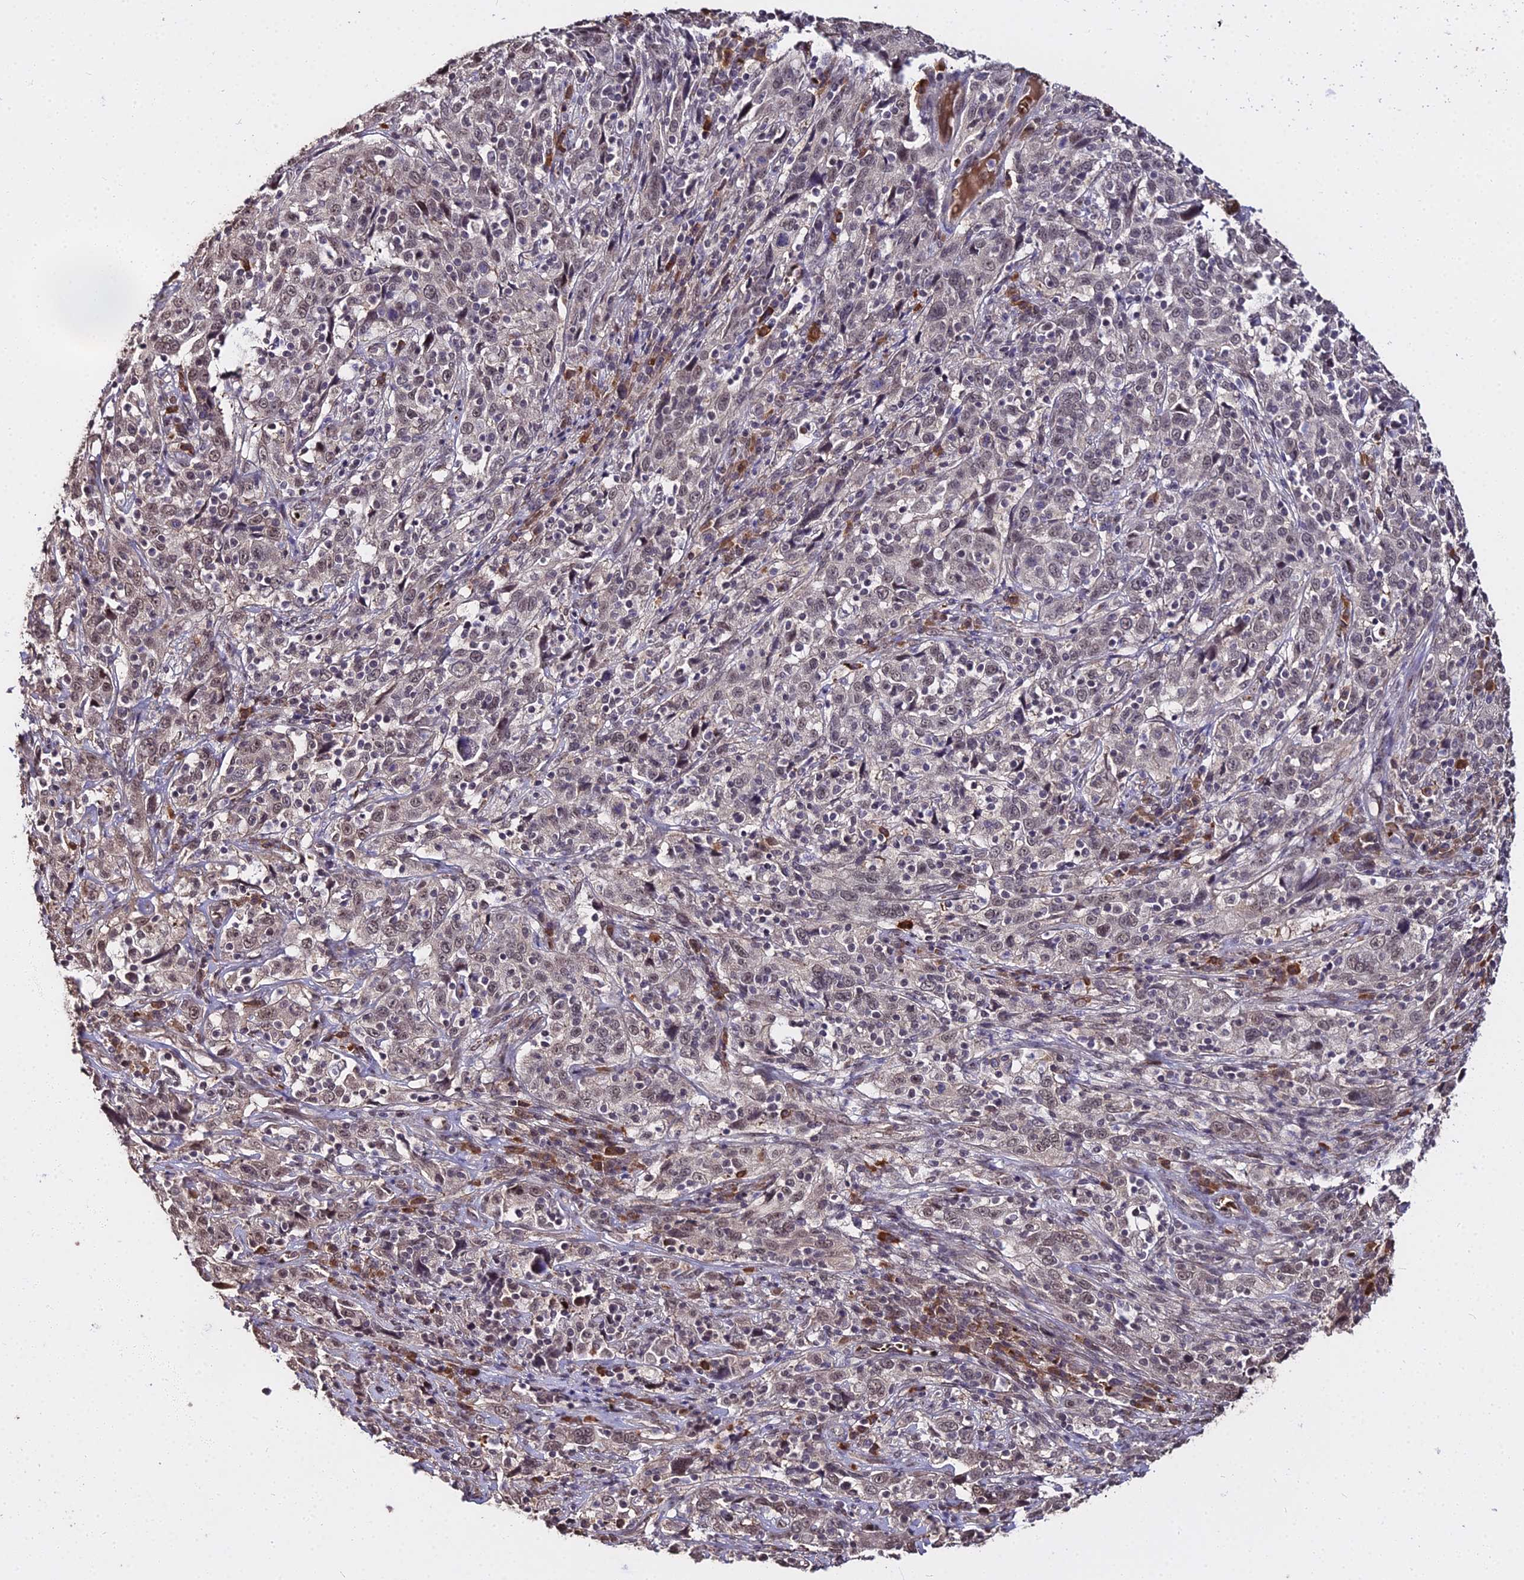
{"staining": {"intensity": "weak", "quantity": "<25%", "location": "nuclear"}, "tissue": "cervical cancer", "cell_type": "Tumor cells", "image_type": "cancer", "snomed": [{"axis": "morphology", "description": "Squamous cell carcinoma, NOS"}, {"axis": "topography", "description": "Cervix"}], "caption": "There is no significant expression in tumor cells of squamous cell carcinoma (cervical).", "gene": "ZDBF2", "patient": {"sex": "female", "age": 46}}